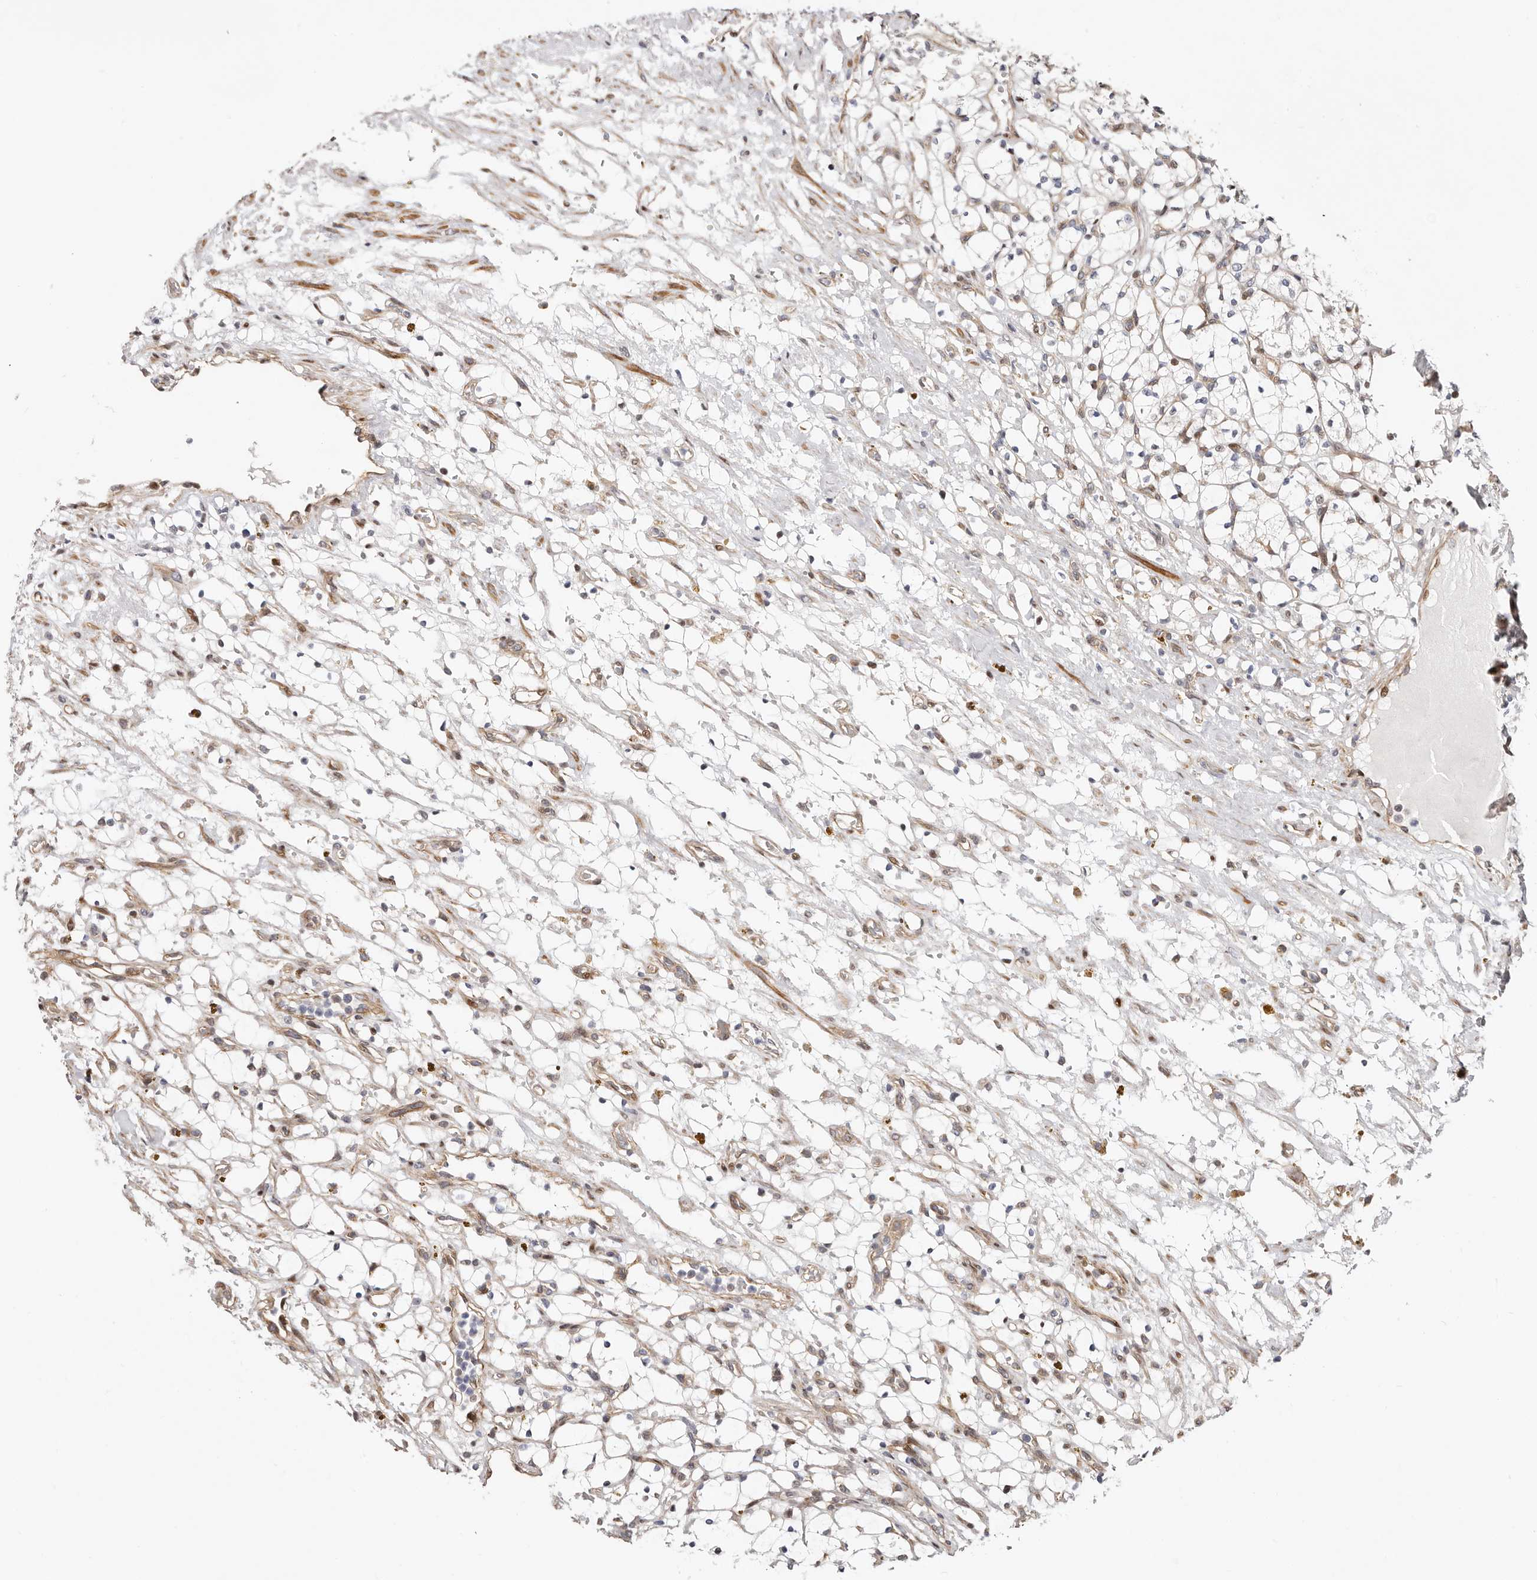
{"staining": {"intensity": "moderate", "quantity": "<25%", "location": "cytoplasmic/membranous,nuclear"}, "tissue": "renal cancer", "cell_type": "Tumor cells", "image_type": "cancer", "snomed": [{"axis": "morphology", "description": "Adenocarcinoma, NOS"}, {"axis": "topography", "description": "Kidney"}], "caption": "DAB (3,3'-diaminobenzidine) immunohistochemical staining of renal cancer (adenocarcinoma) exhibits moderate cytoplasmic/membranous and nuclear protein positivity in approximately <25% of tumor cells.", "gene": "EPHX3", "patient": {"sex": "female", "age": 69}}